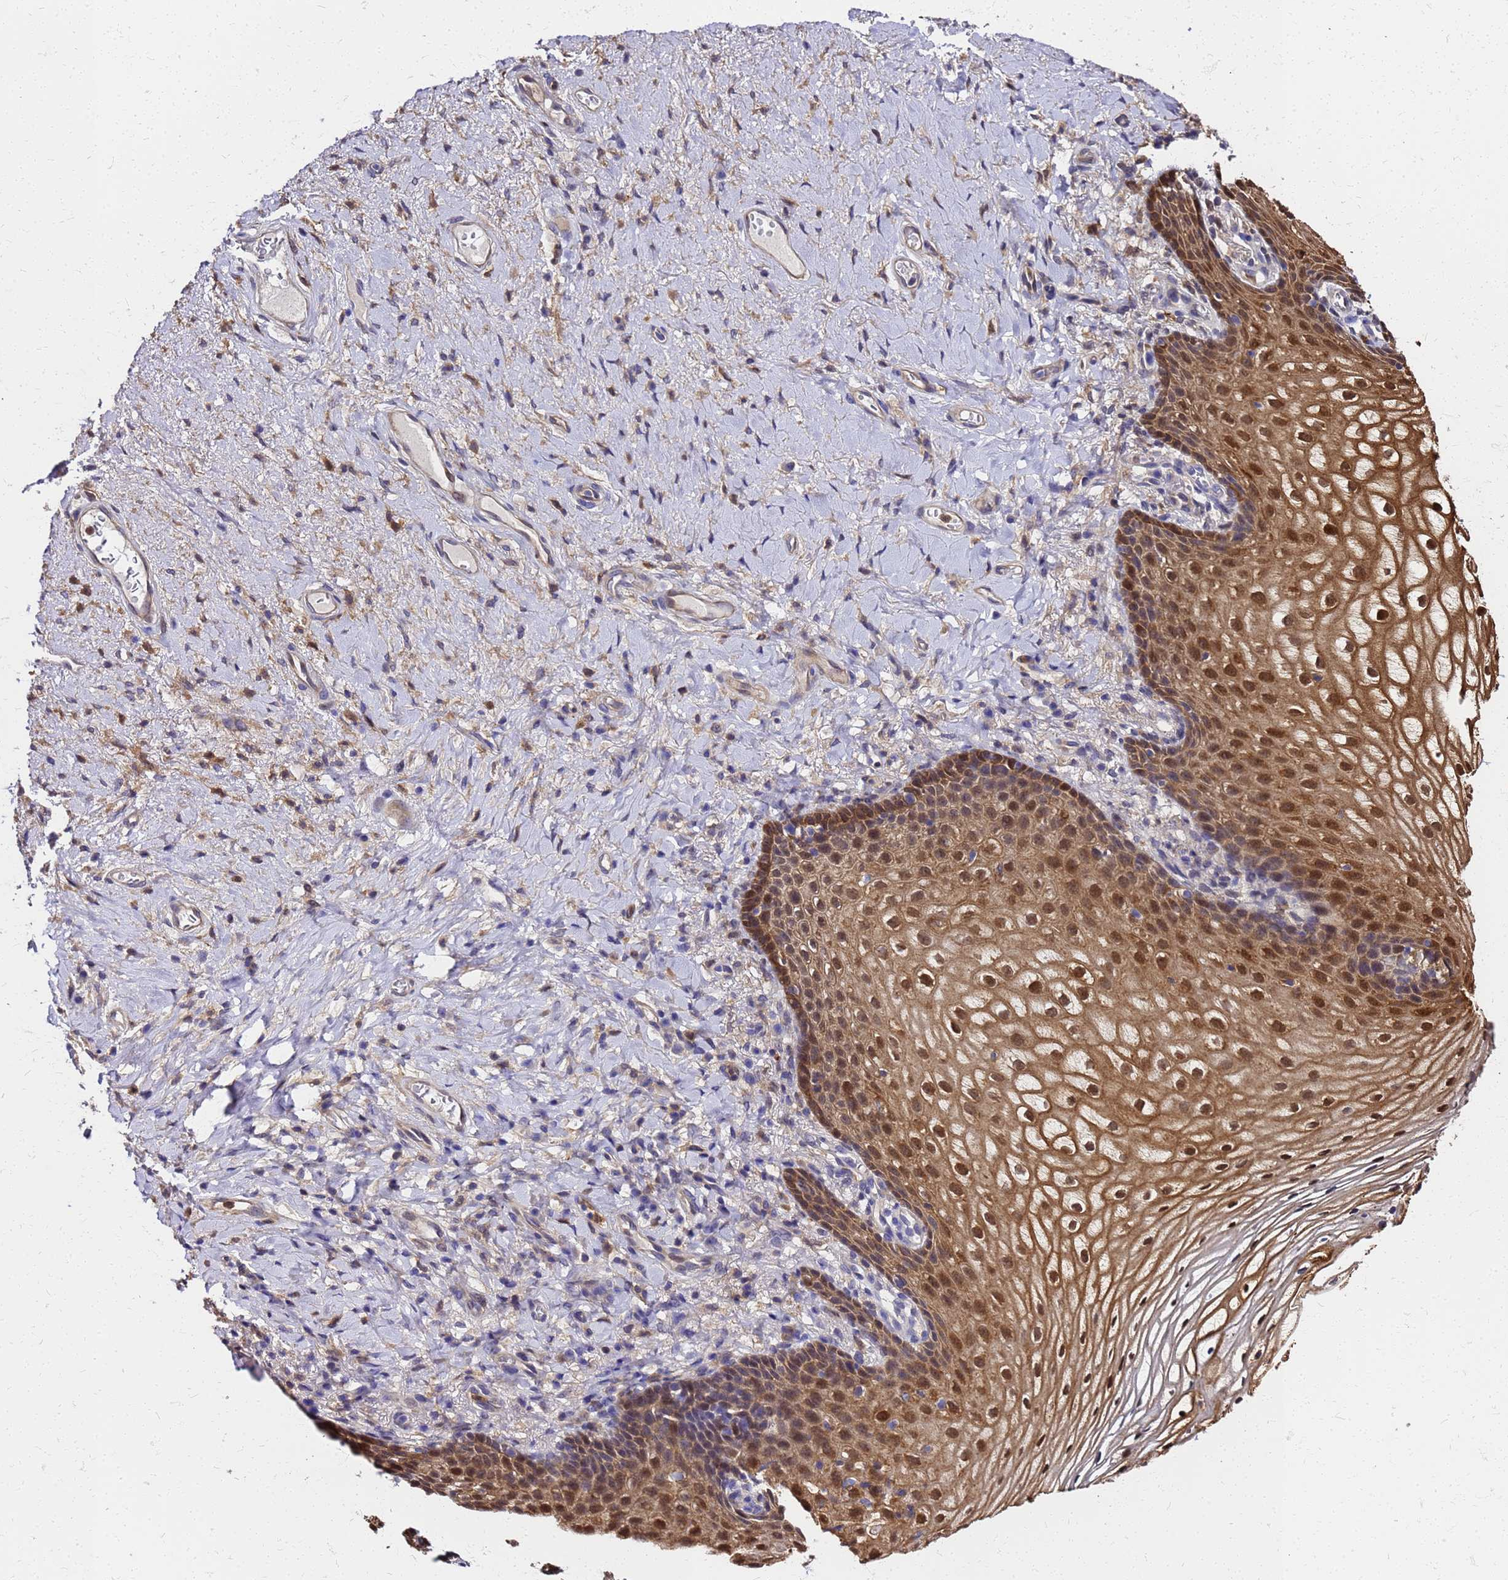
{"staining": {"intensity": "strong", "quantity": ">75%", "location": "cytoplasmic/membranous,nuclear"}, "tissue": "vagina", "cell_type": "Squamous epithelial cells", "image_type": "normal", "snomed": [{"axis": "morphology", "description": "Normal tissue, NOS"}, {"axis": "topography", "description": "Vagina"}], "caption": "Immunohistochemistry staining of normal vagina, which demonstrates high levels of strong cytoplasmic/membranous,nuclear staining in approximately >75% of squamous epithelial cells indicating strong cytoplasmic/membranous,nuclear protein staining. The staining was performed using DAB (brown) for protein detection and nuclei were counterstained in hematoxylin (blue).", "gene": "S100A11", "patient": {"sex": "female", "age": 60}}